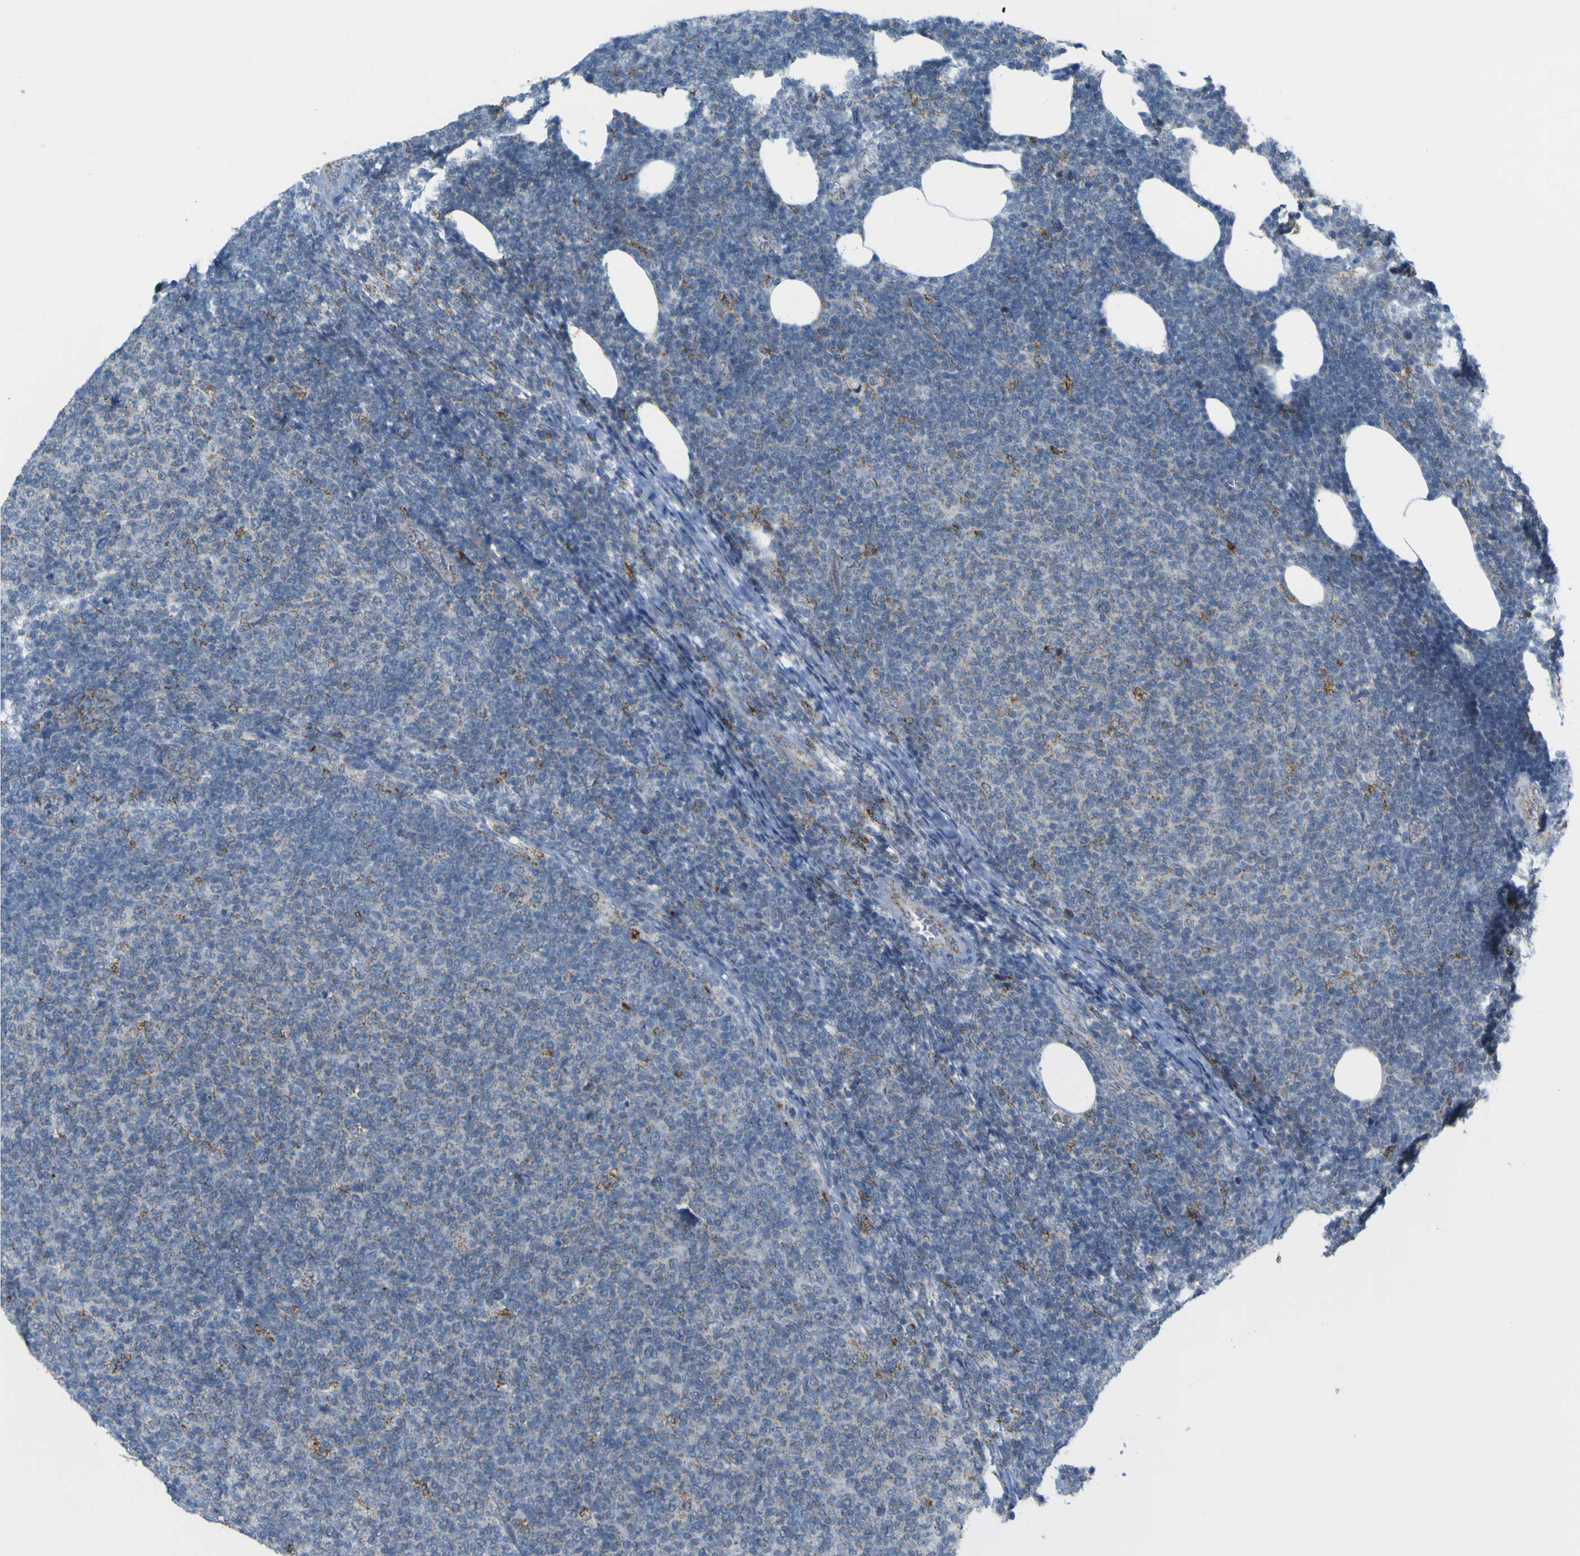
{"staining": {"intensity": "moderate", "quantity": "<25%", "location": "cytoplasmic/membranous"}, "tissue": "lymphoma", "cell_type": "Tumor cells", "image_type": "cancer", "snomed": [{"axis": "morphology", "description": "Malignant lymphoma, non-Hodgkin's type, Low grade"}, {"axis": "topography", "description": "Lymph node"}], "caption": "IHC of human low-grade malignant lymphoma, non-Hodgkin's type exhibits low levels of moderate cytoplasmic/membranous staining in approximately <25% of tumor cells. (IHC, brightfield microscopy, high magnification).", "gene": "ACBD5", "patient": {"sex": "male", "age": 66}}